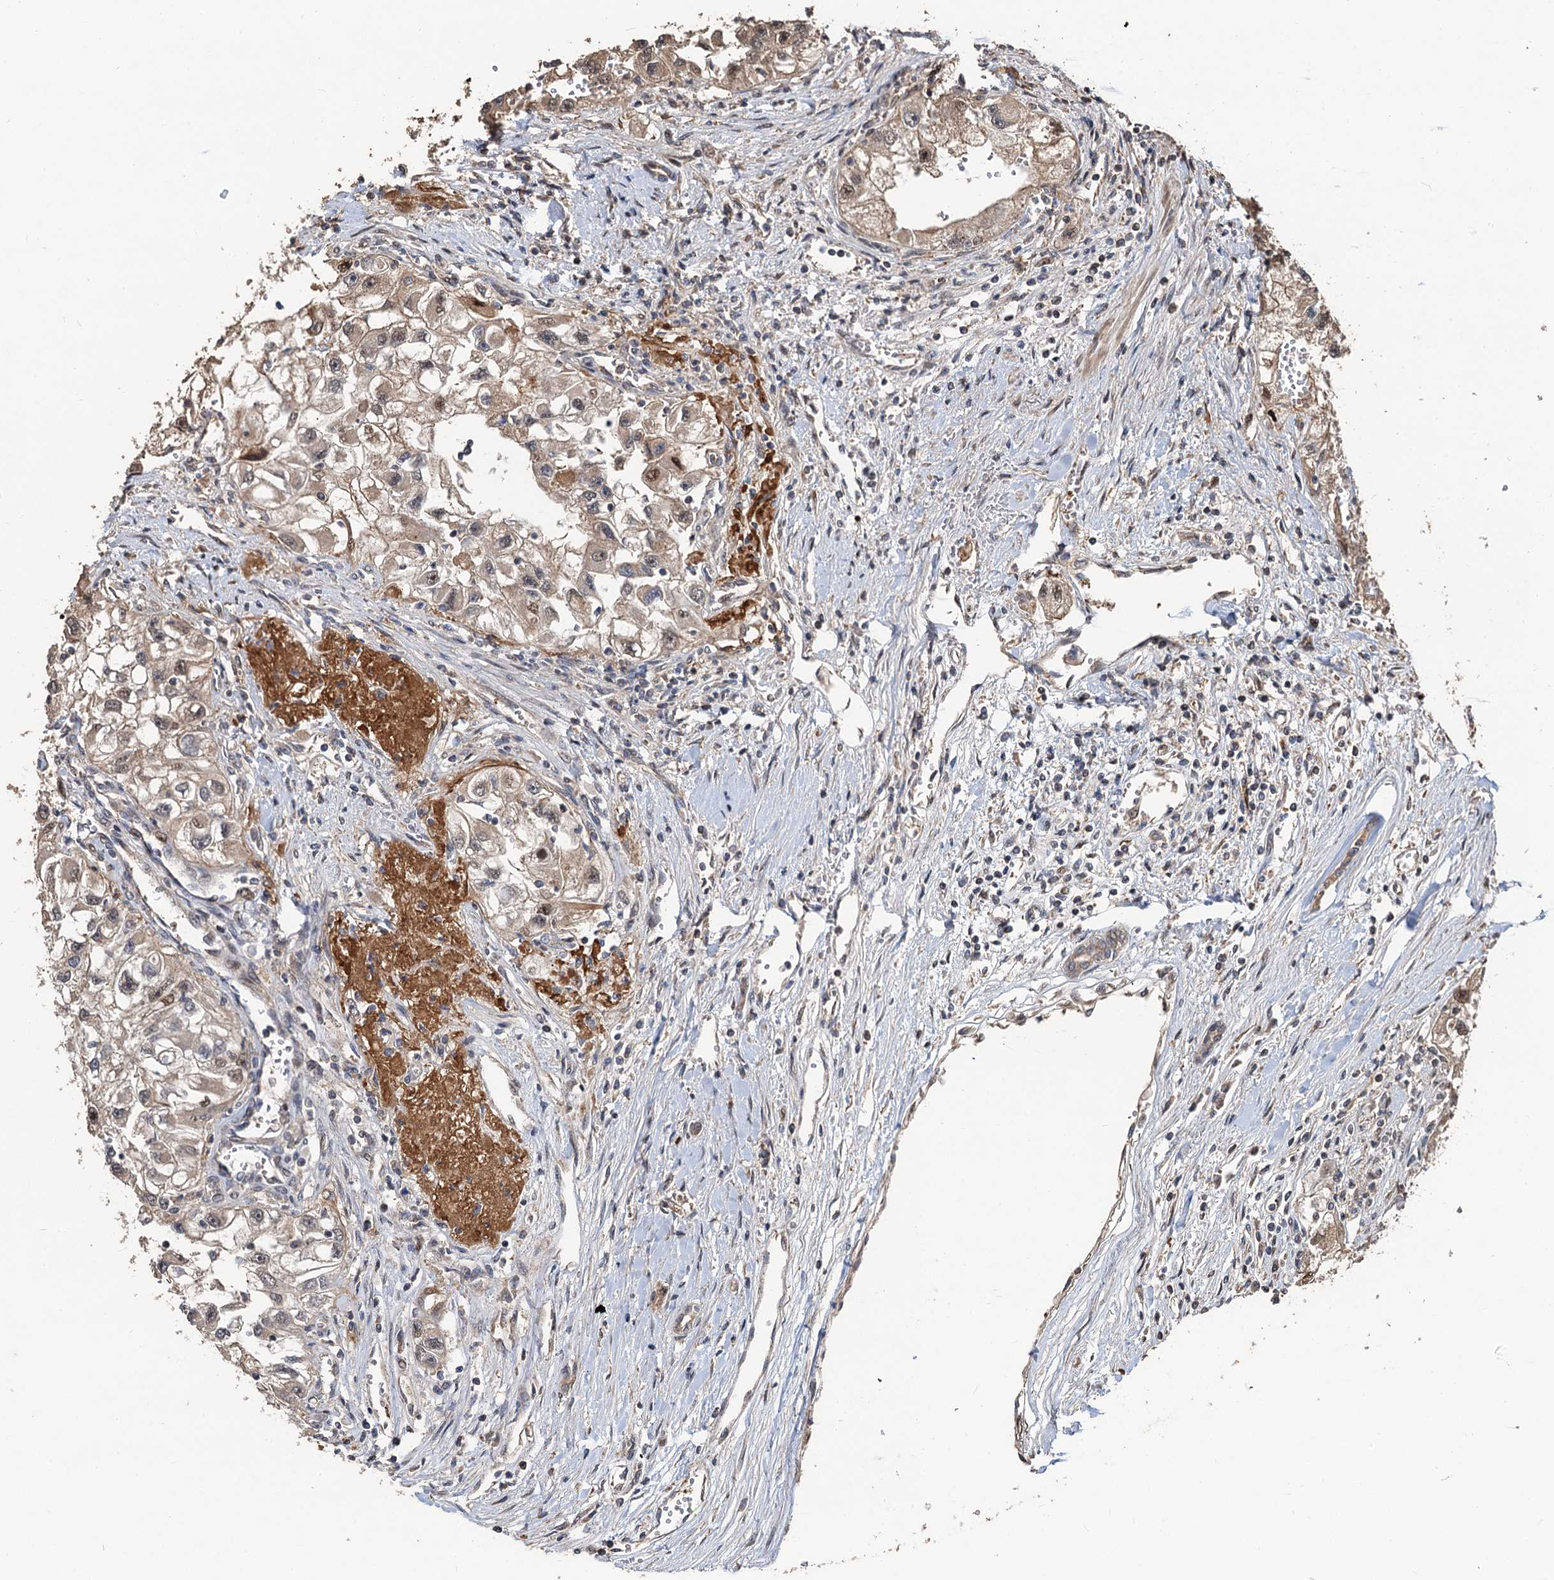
{"staining": {"intensity": "weak", "quantity": ">75%", "location": "cytoplasmic/membranous,nuclear"}, "tissue": "renal cancer", "cell_type": "Tumor cells", "image_type": "cancer", "snomed": [{"axis": "morphology", "description": "Adenocarcinoma, NOS"}, {"axis": "topography", "description": "Kidney"}], "caption": "Brown immunohistochemical staining in renal cancer demonstrates weak cytoplasmic/membranous and nuclear expression in approximately >75% of tumor cells. (Stains: DAB in brown, nuclei in blue, Microscopy: brightfield microscopy at high magnification).", "gene": "DEXI", "patient": {"sex": "male", "age": 63}}